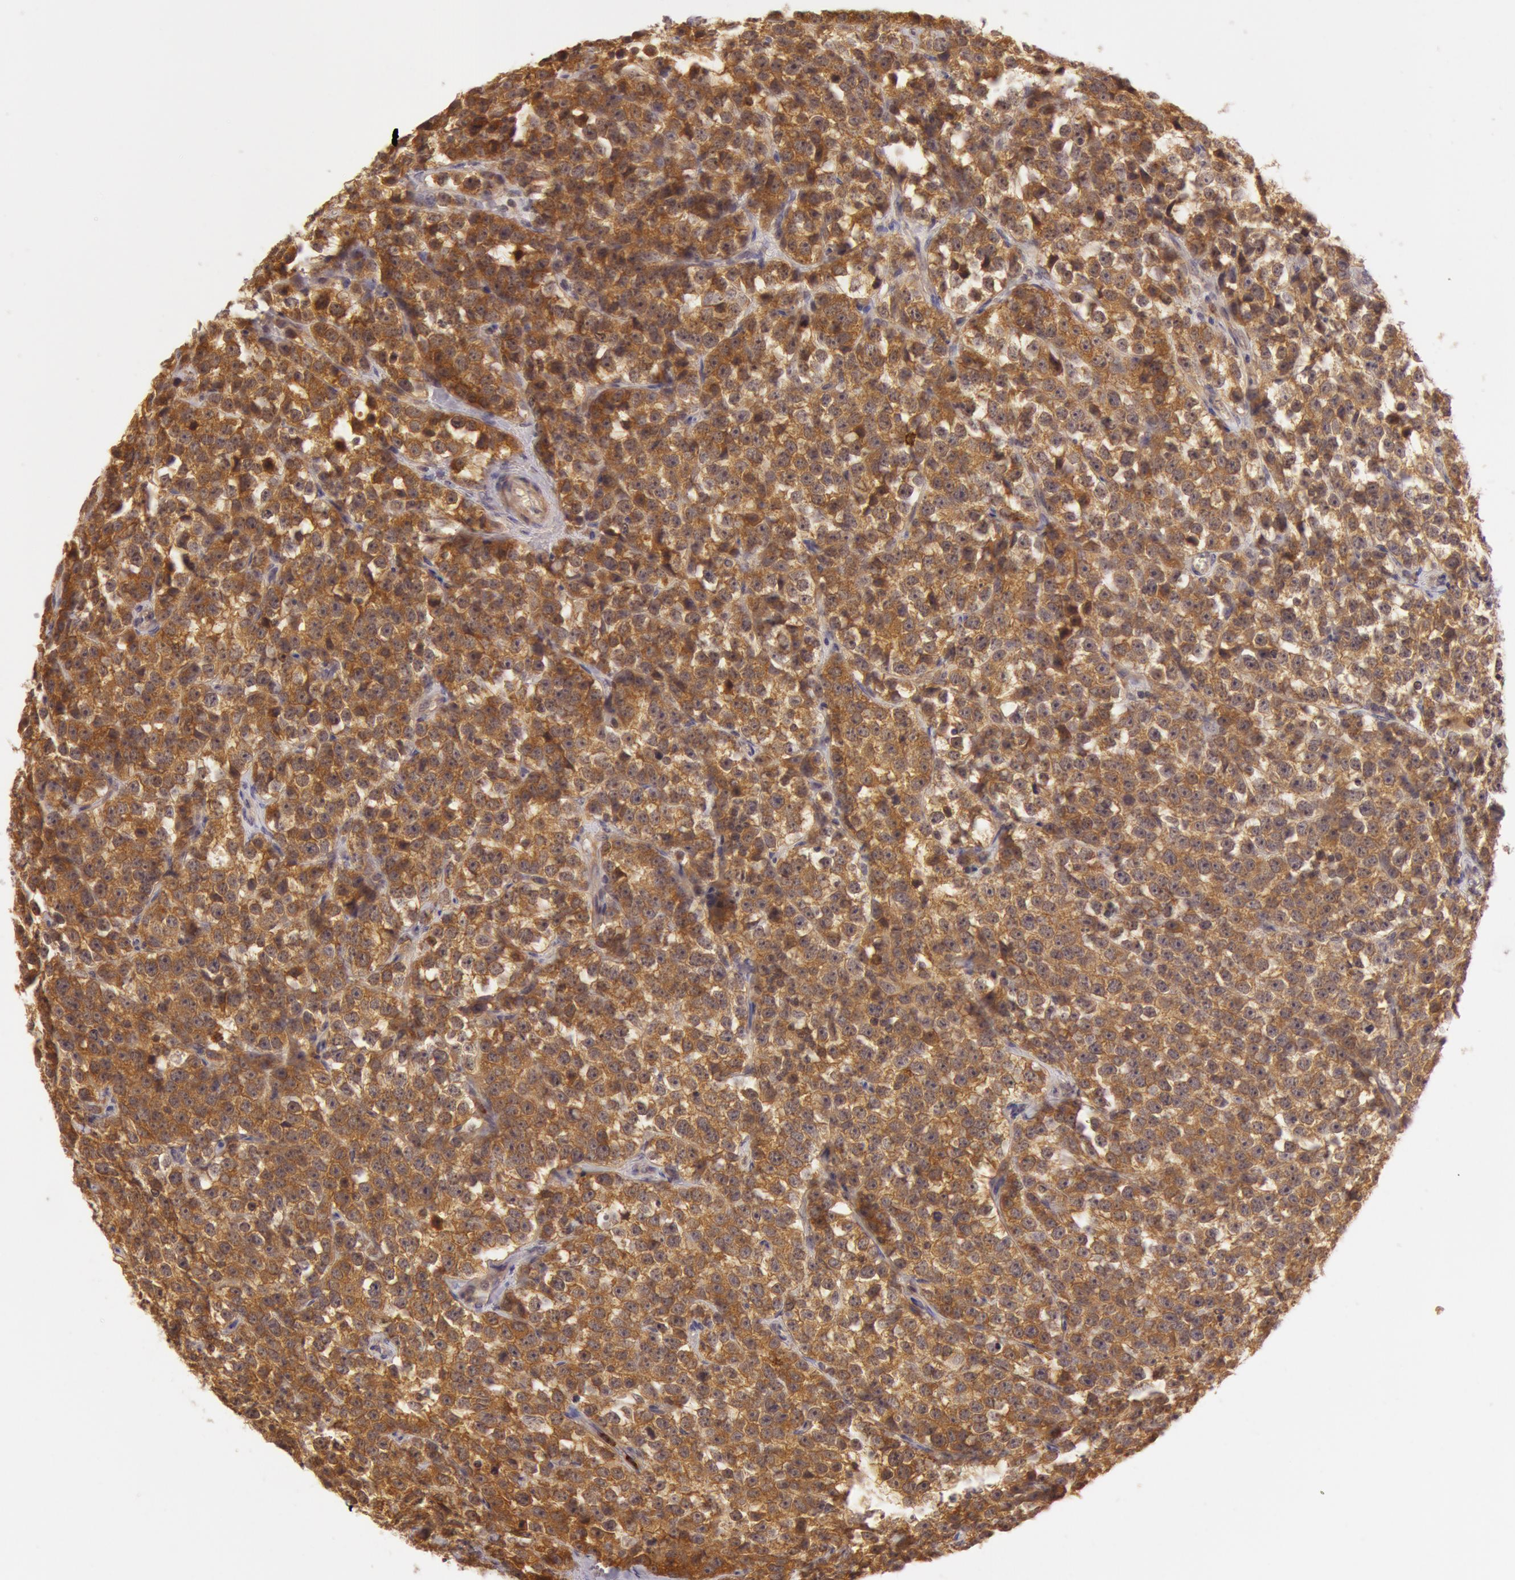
{"staining": {"intensity": "strong", "quantity": ">75%", "location": "cytoplasmic/membranous"}, "tissue": "testis cancer", "cell_type": "Tumor cells", "image_type": "cancer", "snomed": [{"axis": "morphology", "description": "Seminoma, NOS"}, {"axis": "topography", "description": "Testis"}], "caption": "Protein staining of testis cancer tissue shows strong cytoplasmic/membranous positivity in about >75% of tumor cells. (DAB IHC, brown staining for protein, blue staining for nuclei).", "gene": "ATG2B", "patient": {"sex": "male", "age": 25}}